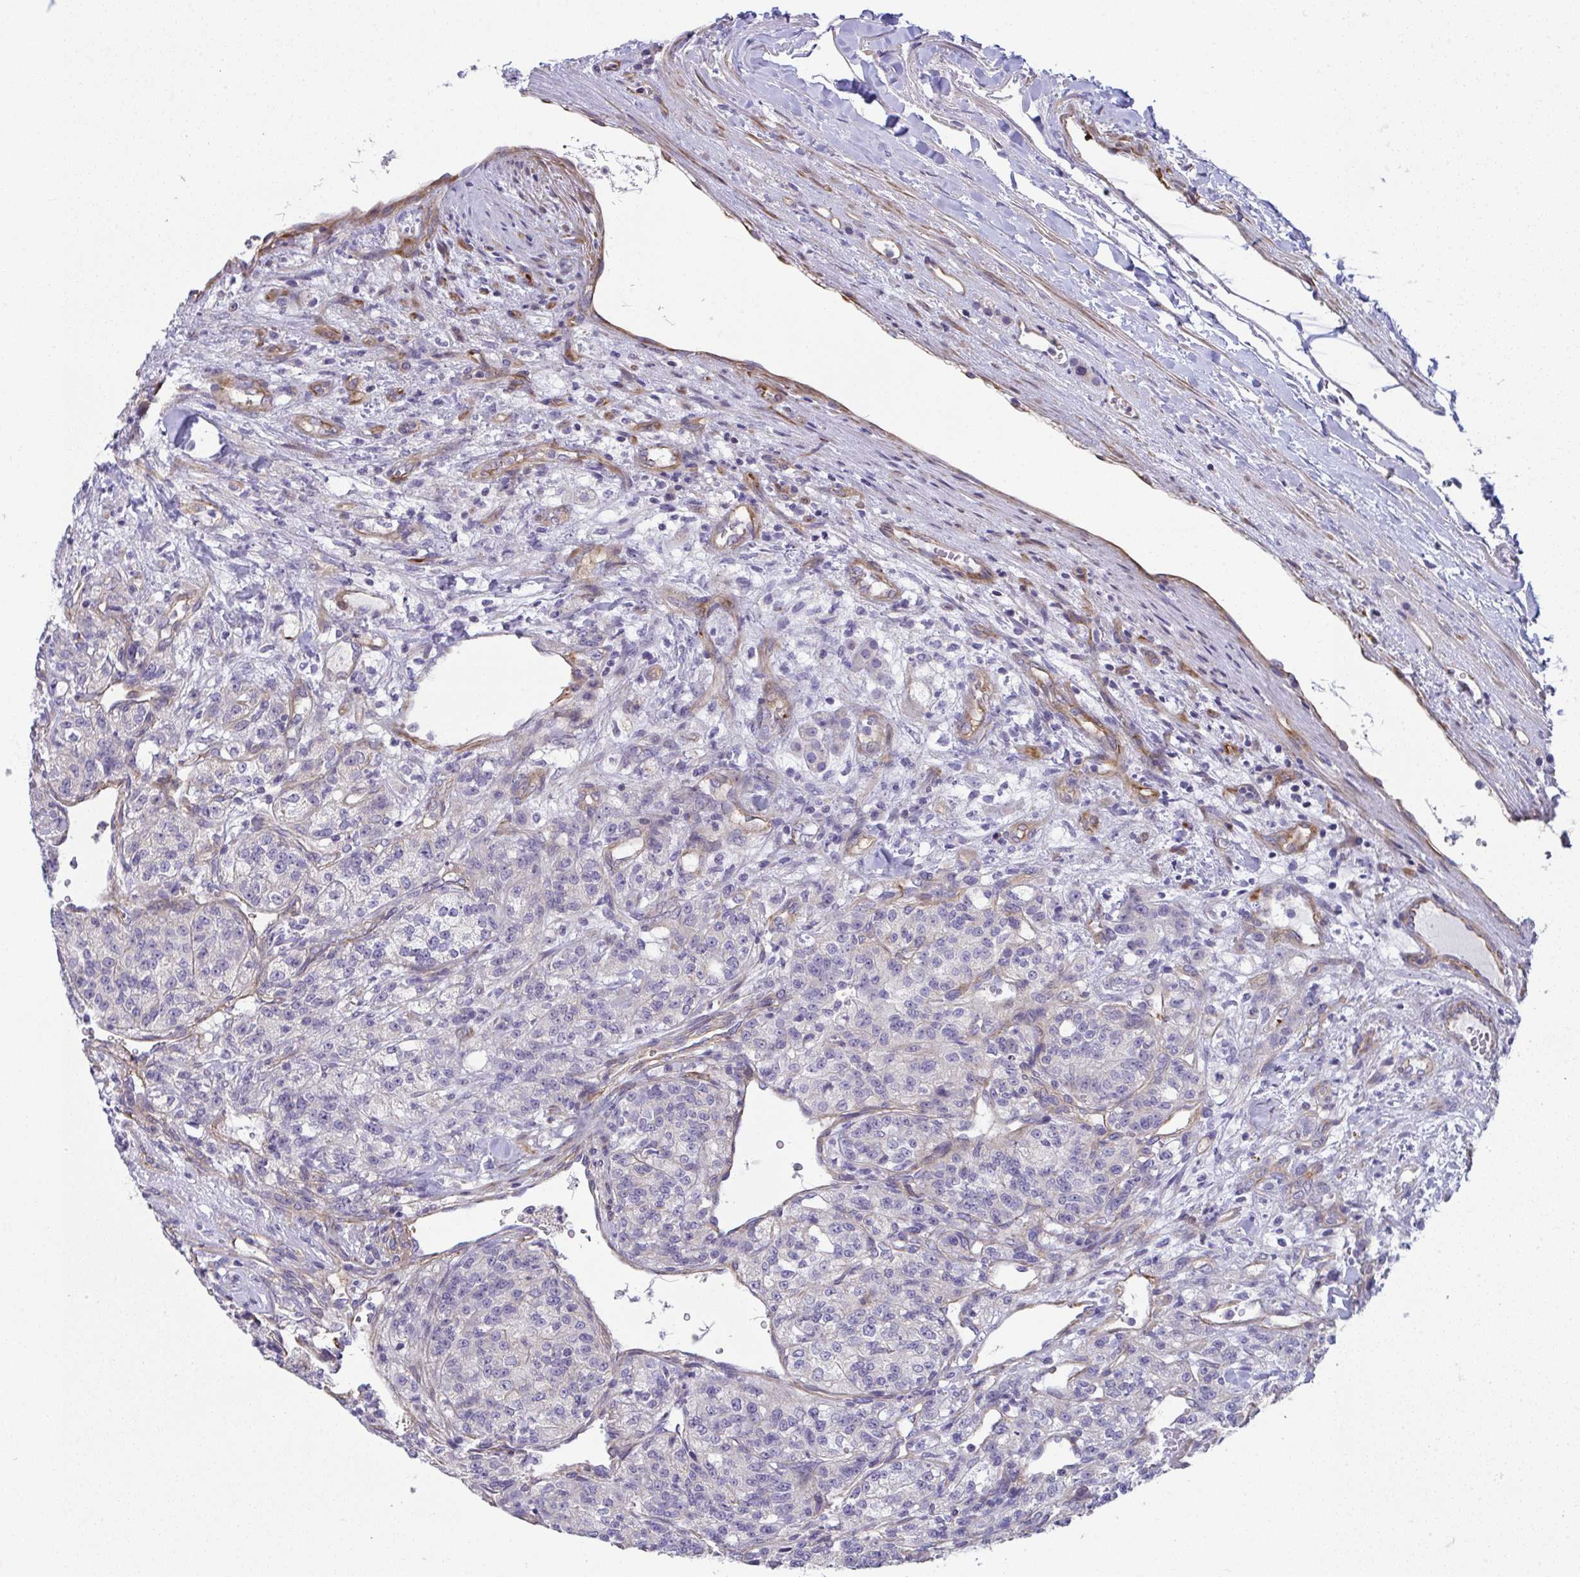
{"staining": {"intensity": "negative", "quantity": "none", "location": "none"}, "tissue": "renal cancer", "cell_type": "Tumor cells", "image_type": "cancer", "snomed": [{"axis": "morphology", "description": "Adenocarcinoma, NOS"}, {"axis": "topography", "description": "Kidney"}], "caption": "Protein analysis of renal cancer (adenocarcinoma) reveals no significant staining in tumor cells. (DAB (3,3'-diaminobenzidine) immunohistochemistry (IHC) with hematoxylin counter stain).", "gene": "MYL12A", "patient": {"sex": "female", "age": 63}}